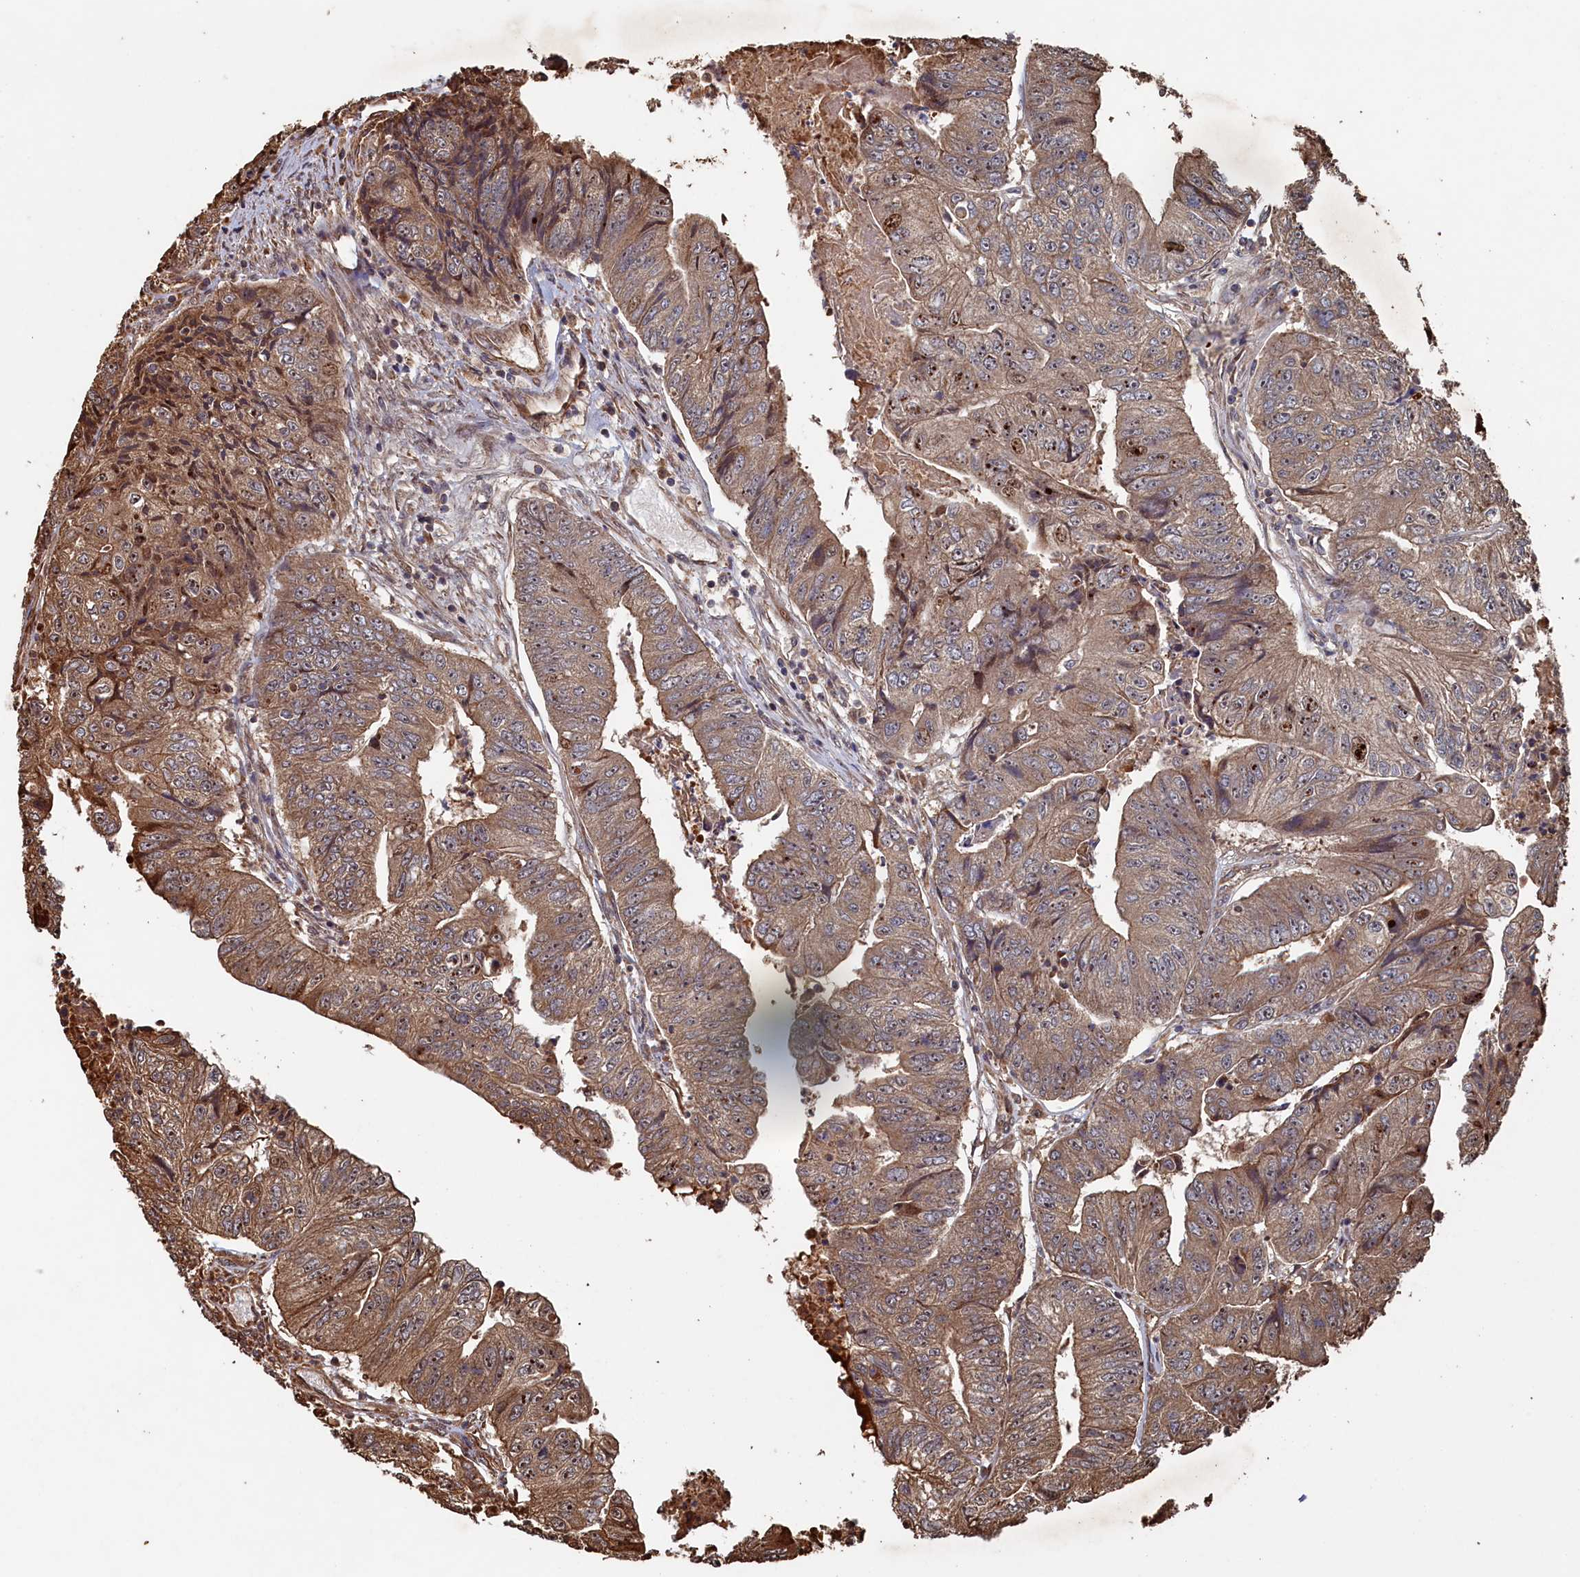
{"staining": {"intensity": "moderate", "quantity": ">75%", "location": "cytoplasmic/membranous"}, "tissue": "colorectal cancer", "cell_type": "Tumor cells", "image_type": "cancer", "snomed": [{"axis": "morphology", "description": "Adenocarcinoma, NOS"}, {"axis": "topography", "description": "Colon"}], "caption": "Immunohistochemical staining of human adenocarcinoma (colorectal) exhibits moderate cytoplasmic/membranous protein expression in about >75% of tumor cells.", "gene": "PIGN", "patient": {"sex": "female", "age": 67}}